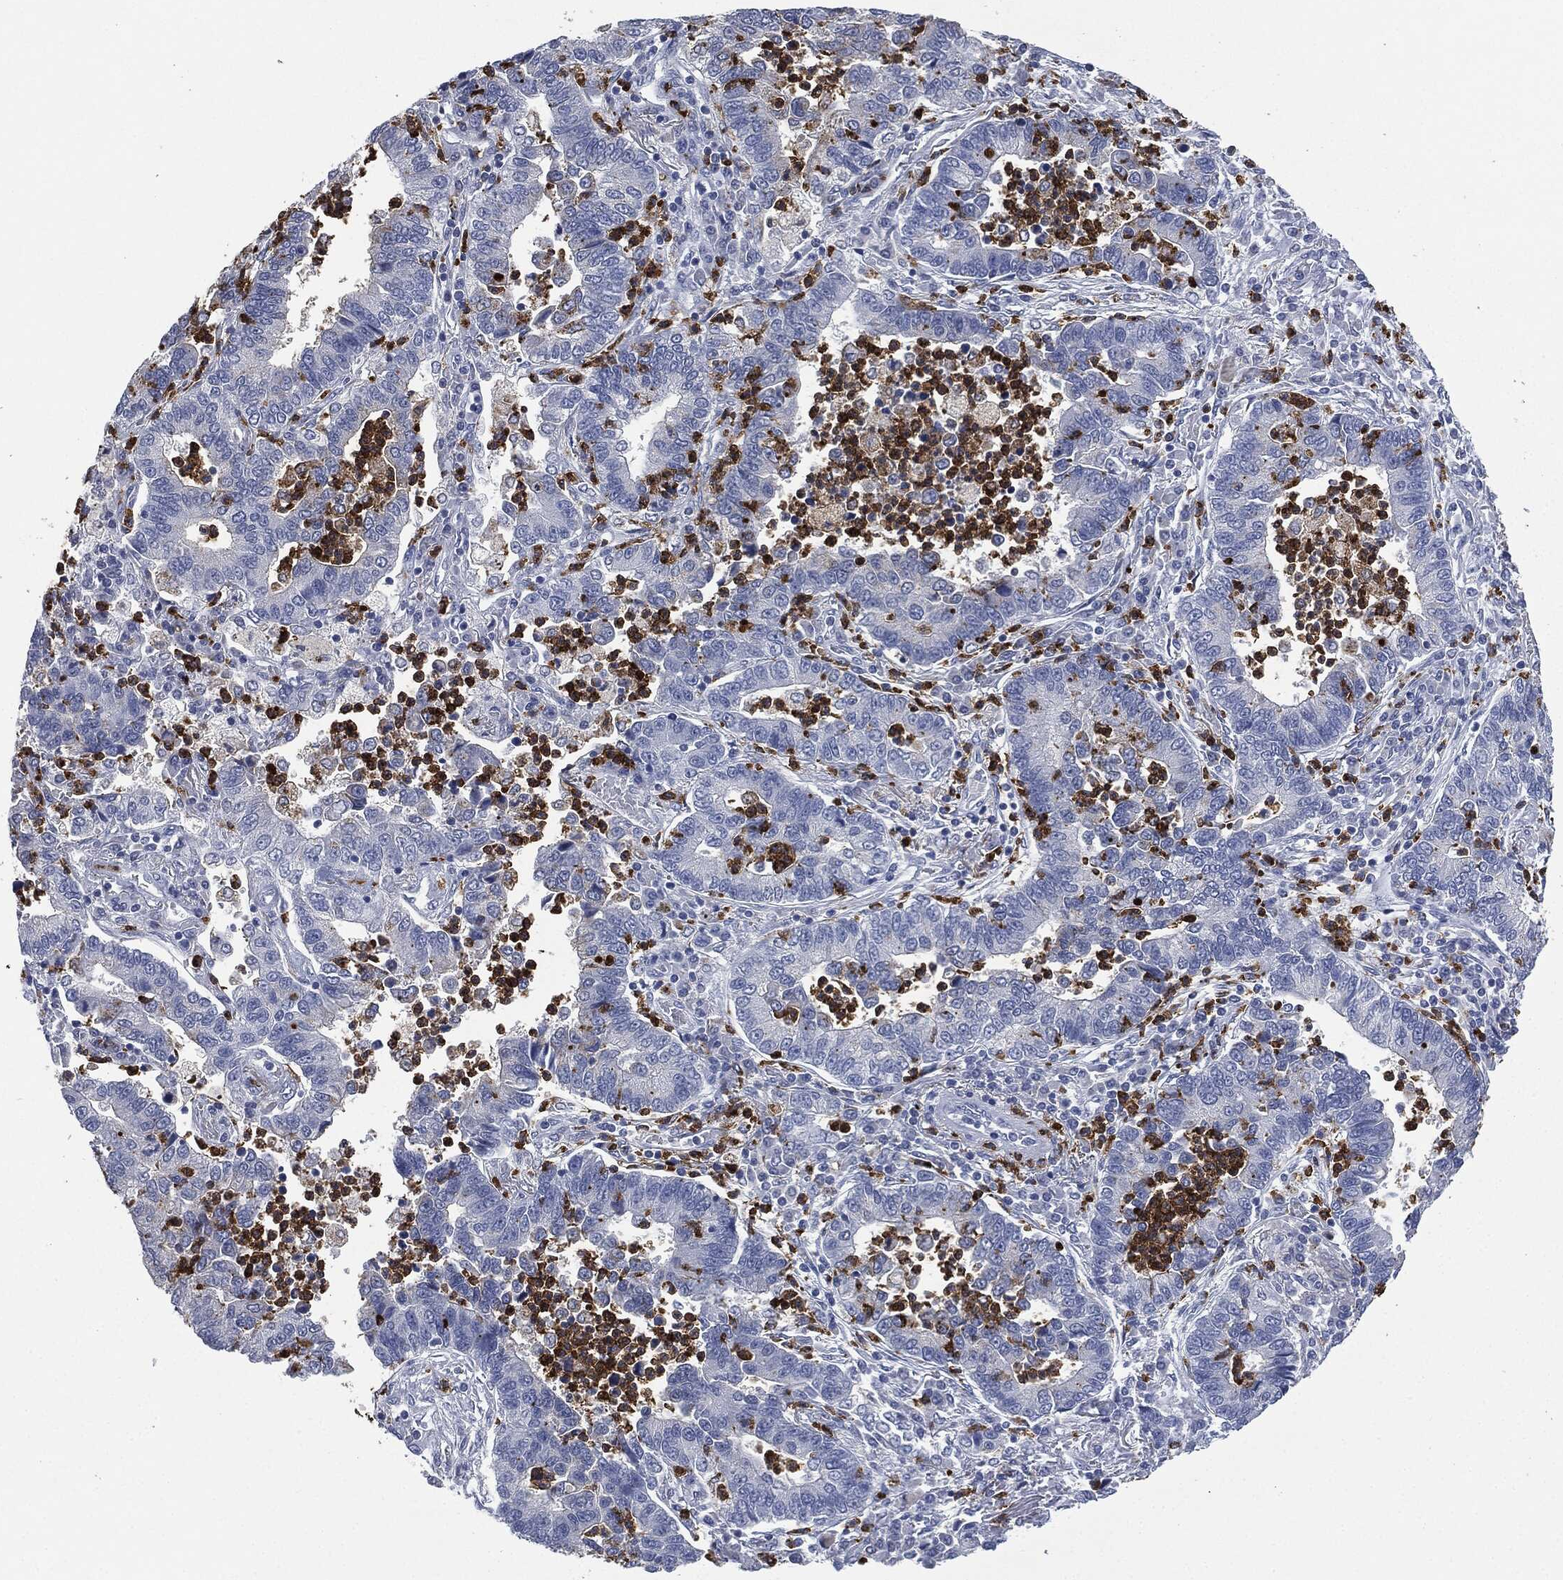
{"staining": {"intensity": "negative", "quantity": "none", "location": "none"}, "tissue": "lung cancer", "cell_type": "Tumor cells", "image_type": "cancer", "snomed": [{"axis": "morphology", "description": "Adenocarcinoma, NOS"}, {"axis": "topography", "description": "Lung"}], "caption": "Adenocarcinoma (lung) was stained to show a protein in brown. There is no significant expression in tumor cells. The staining was performed using DAB (3,3'-diaminobenzidine) to visualize the protein expression in brown, while the nuclei were stained in blue with hematoxylin (Magnification: 20x).", "gene": "CEACAM8", "patient": {"sex": "female", "age": 57}}